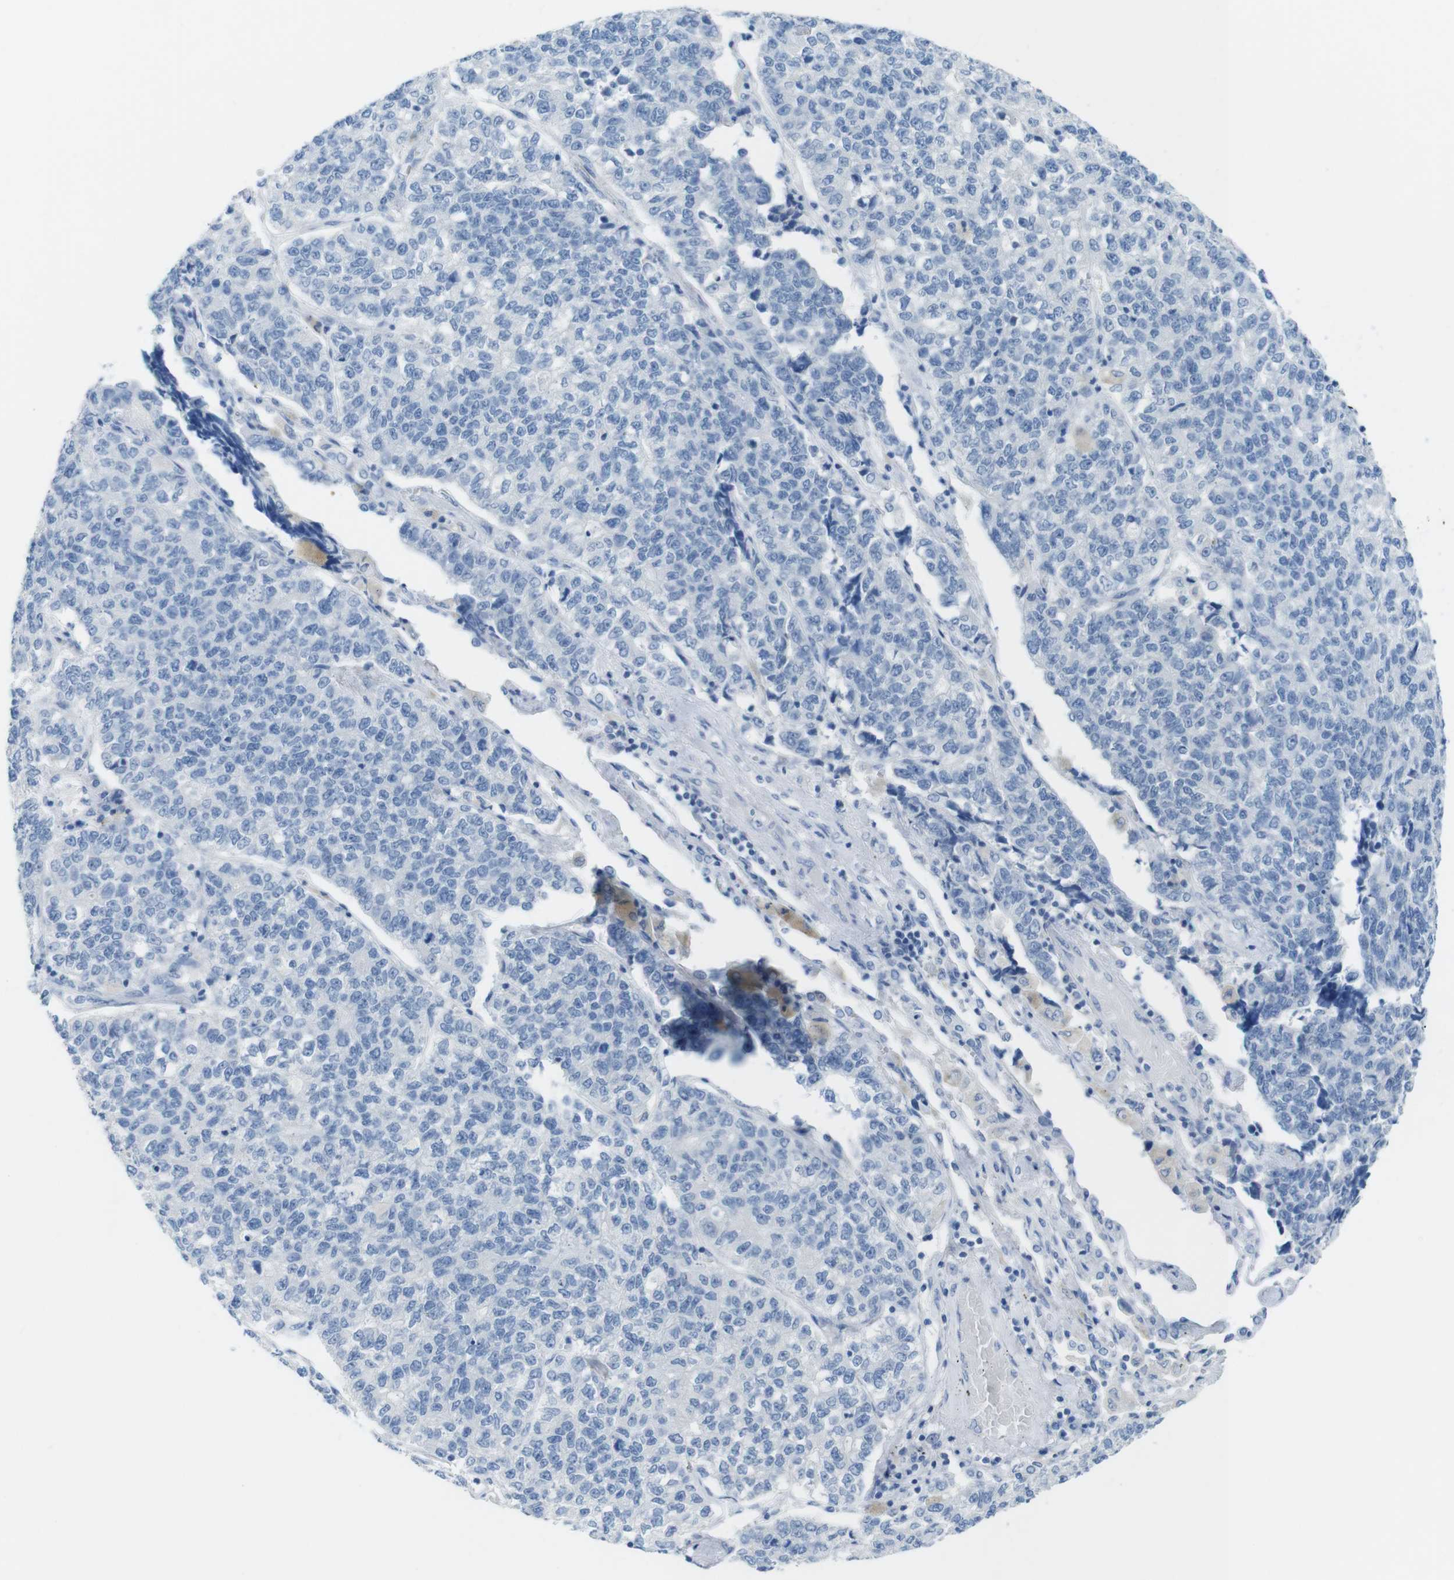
{"staining": {"intensity": "negative", "quantity": "none", "location": "none"}, "tissue": "lung cancer", "cell_type": "Tumor cells", "image_type": "cancer", "snomed": [{"axis": "morphology", "description": "Adenocarcinoma, NOS"}, {"axis": "topography", "description": "Lung"}], "caption": "Tumor cells show no significant staining in lung adenocarcinoma.", "gene": "OPN1SW", "patient": {"sex": "male", "age": 49}}